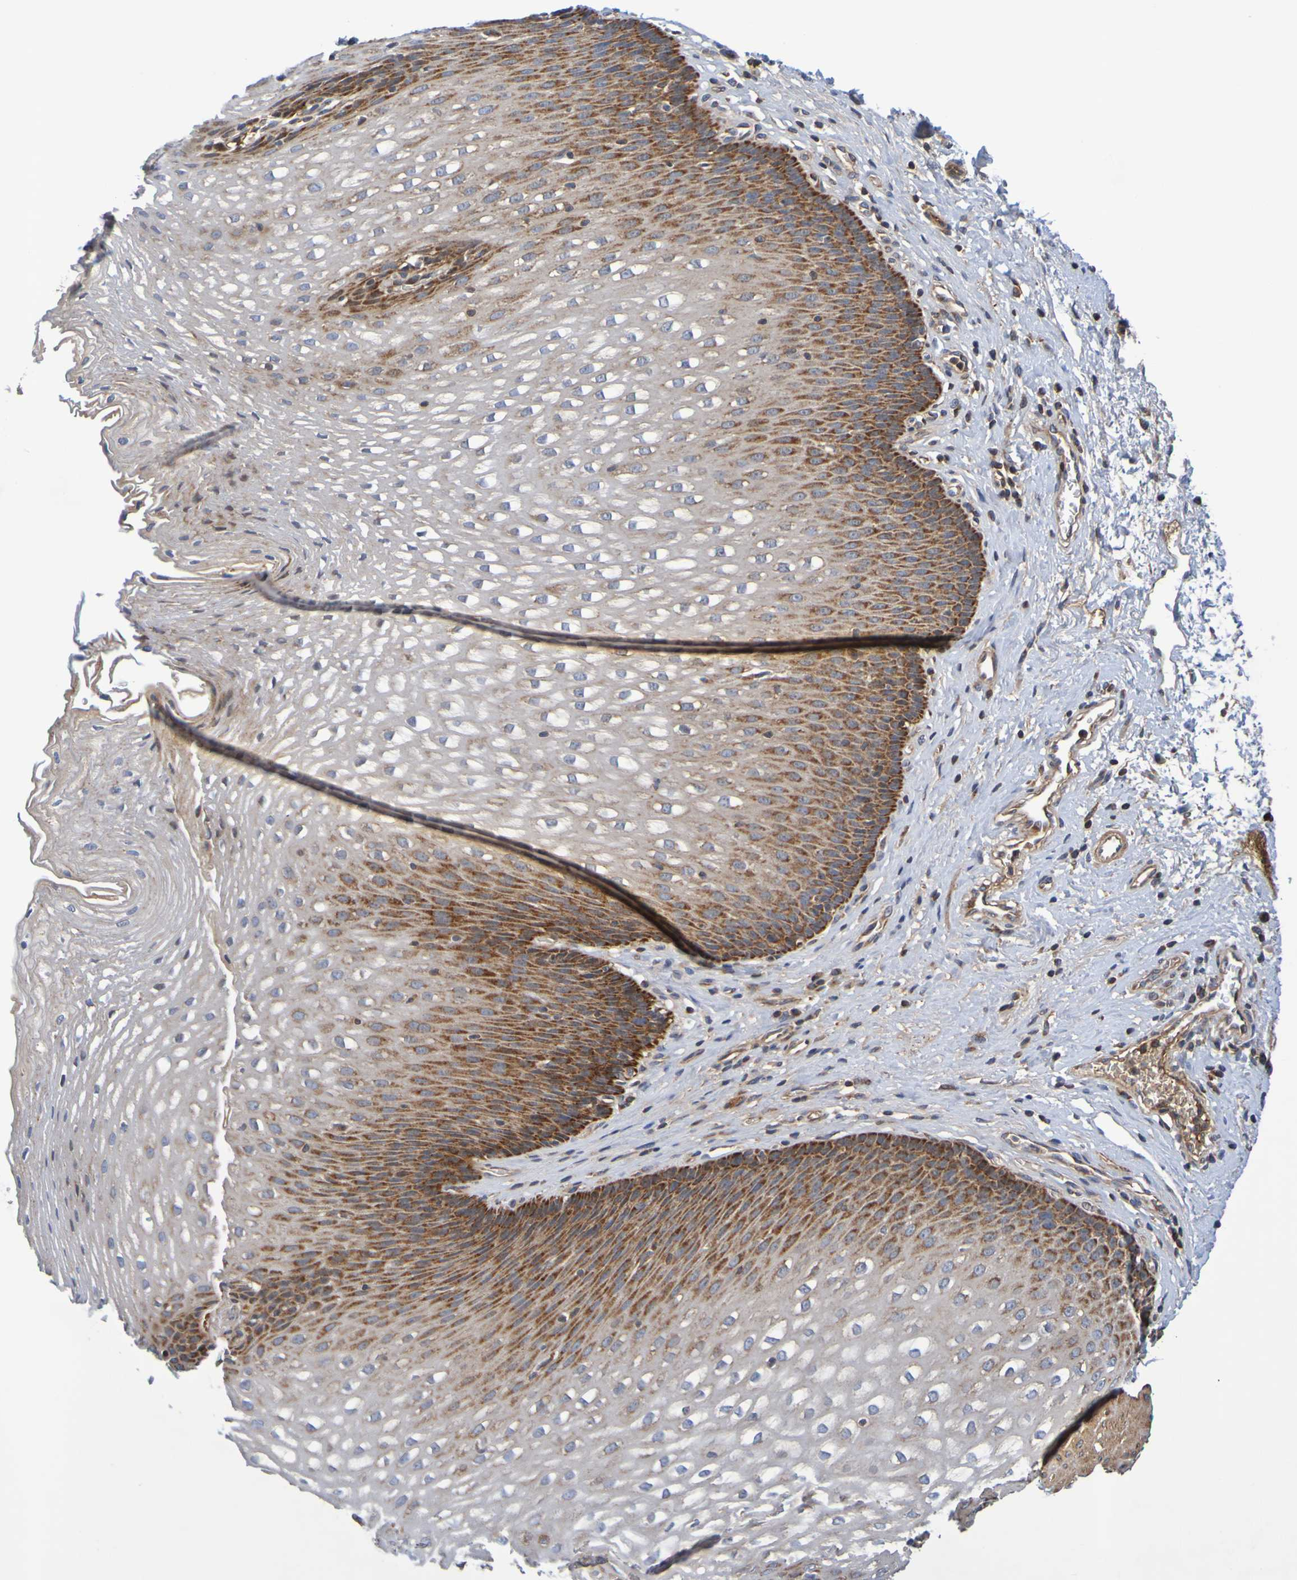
{"staining": {"intensity": "strong", "quantity": "25%-75%", "location": "cytoplasmic/membranous"}, "tissue": "esophagus", "cell_type": "Squamous epithelial cells", "image_type": "normal", "snomed": [{"axis": "morphology", "description": "Normal tissue, NOS"}, {"axis": "topography", "description": "Esophagus"}], "caption": "DAB (3,3'-diaminobenzidine) immunohistochemical staining of normal human esophagus exhibits strong cytoplasmic/membranous protein staining in approximately 25%-75% of squamous epithelial cells.", "gene": "CCDC51", "patient": {"sex": "male", "age": 48}}